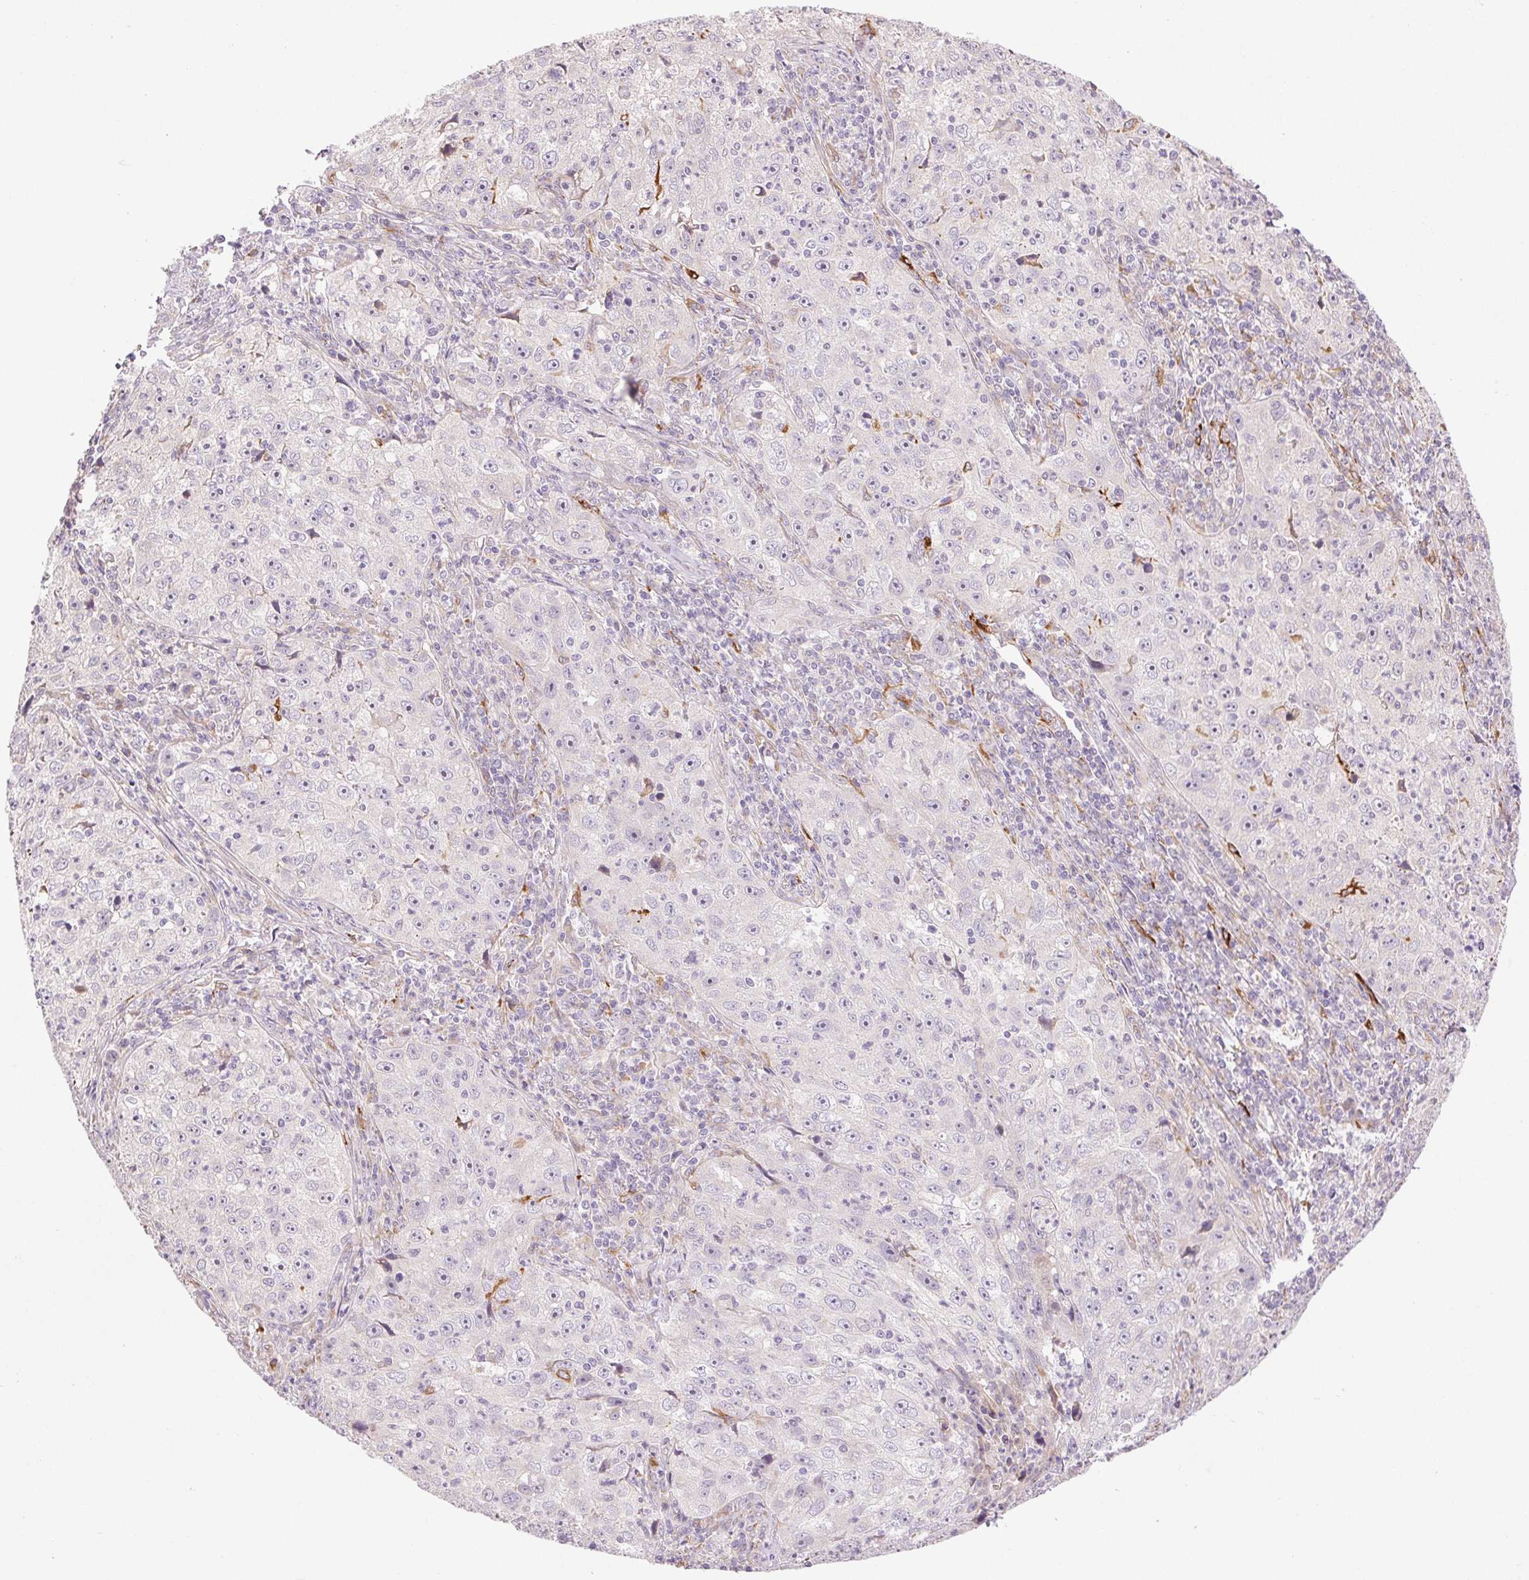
{"staining": {"intensity": "negative", "quantity": "none", "location": "none"}, "tissue": "lung cancer", "cell_type": "Tumor cells", "image_type": "cancer", "snomed": [{"axis": "morphology", "description": "Squamous cell carcinoma, NOS"}, {"axis": "topography", "description": "Lung"}], "caption": "DAB (3,3'-diaminobenzidine) immunohistochemical staining of squamous cell carcinoma (lung) shows no significant staining in tumor cells.", "gene": "METTL17", "patient": {"sex": "male", "age": 71}}